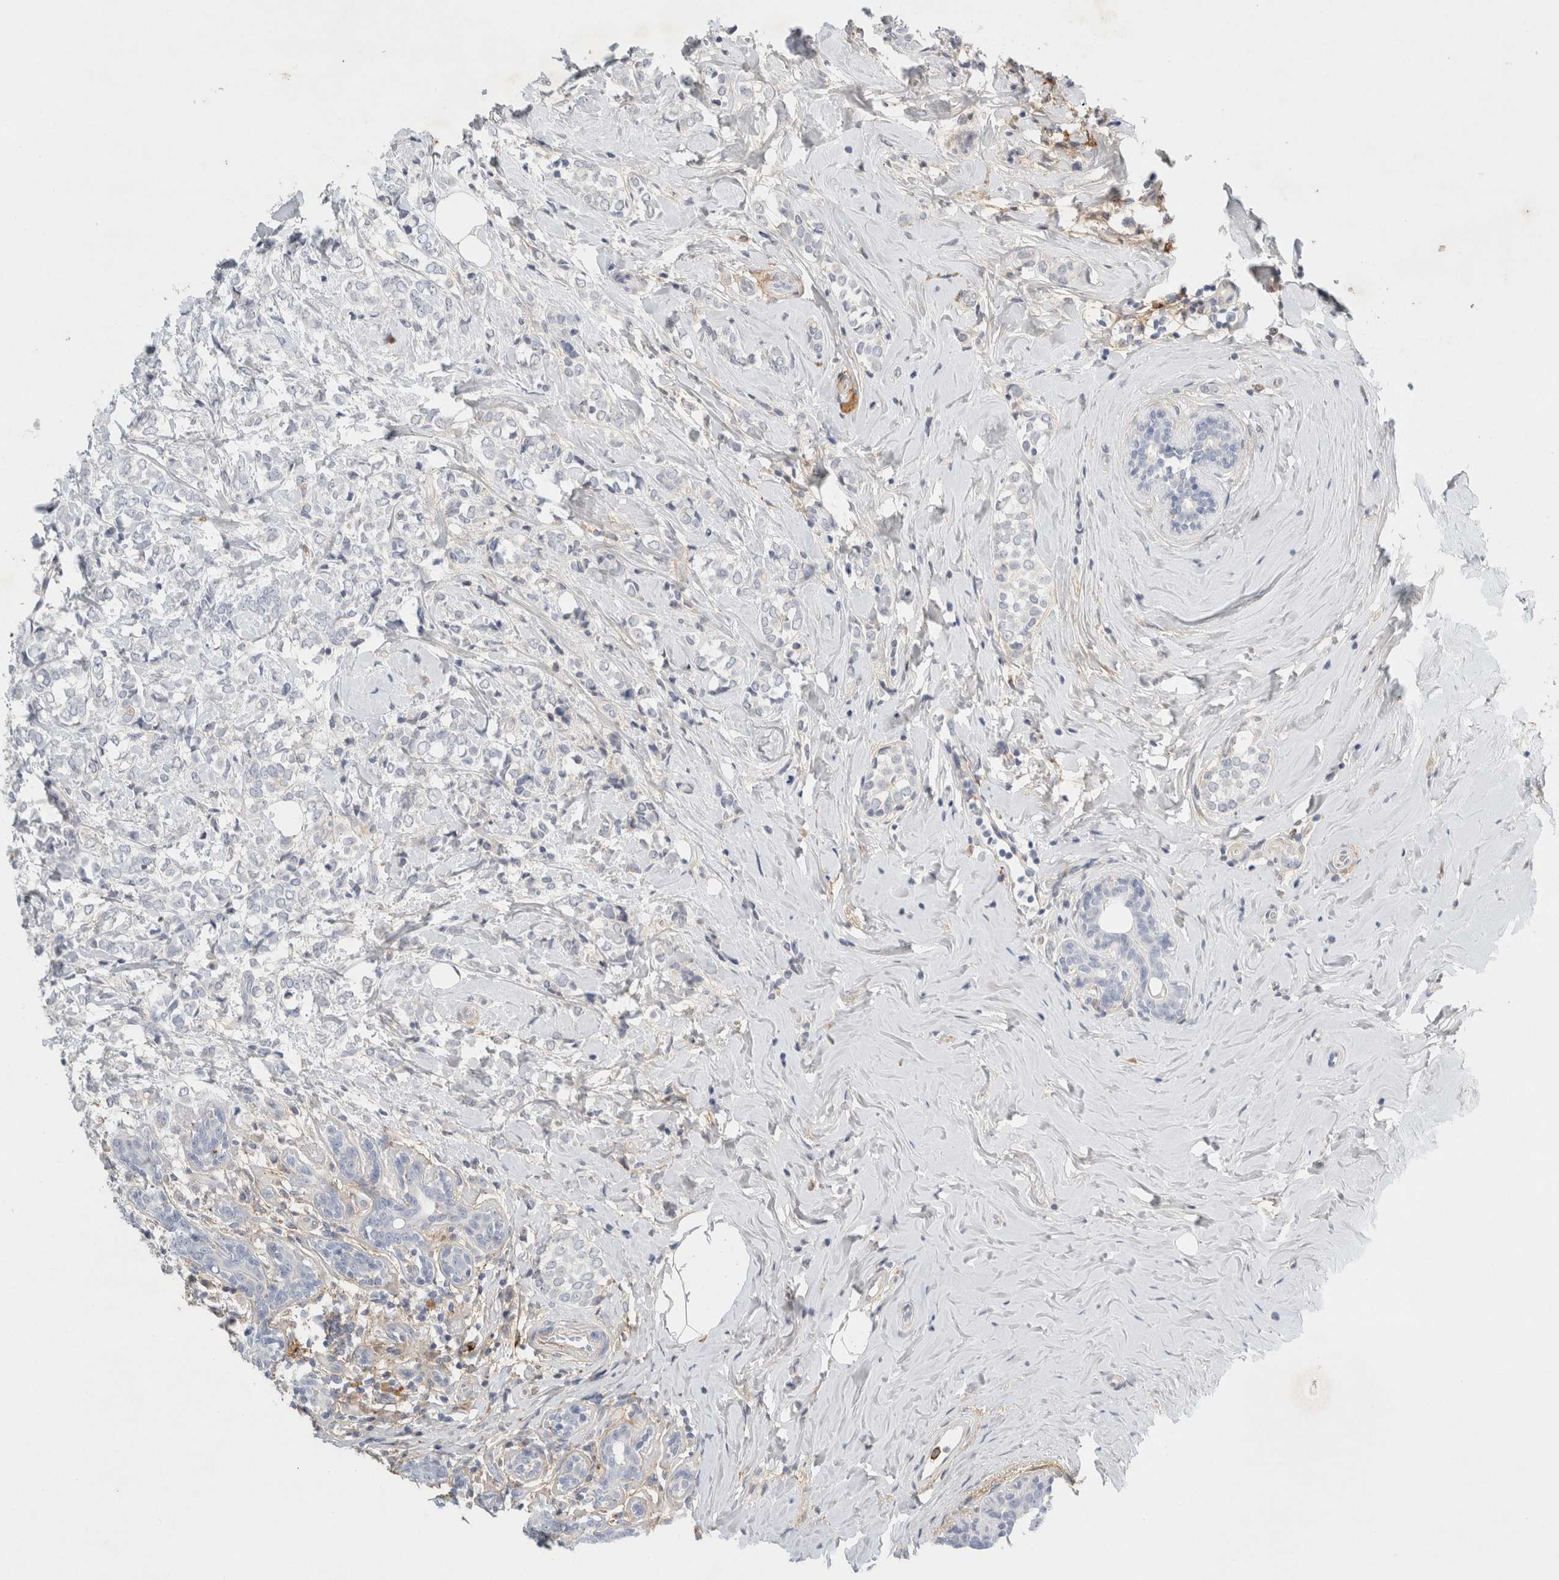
{"staining": {"intensity": "negative", "quantity": "none", "location": "none"}, "tissue": "breast cancer", "cell_type": "Tumor cells", "image_type": "cancer", "snomed": [{"axis": "morphology", "description": "Normal tissue, NOS"}, {"axis": "morphology", "description": "Lobular carcinoma"}, {"axis": "topography", "description": "Breast"}], "caption": "IHC of human breast cancer (lobular carcinoma) demonstrates no positivity in tumor cells.", "gene": "FGL2", "patient": {"sex": "female", "age": 47}}